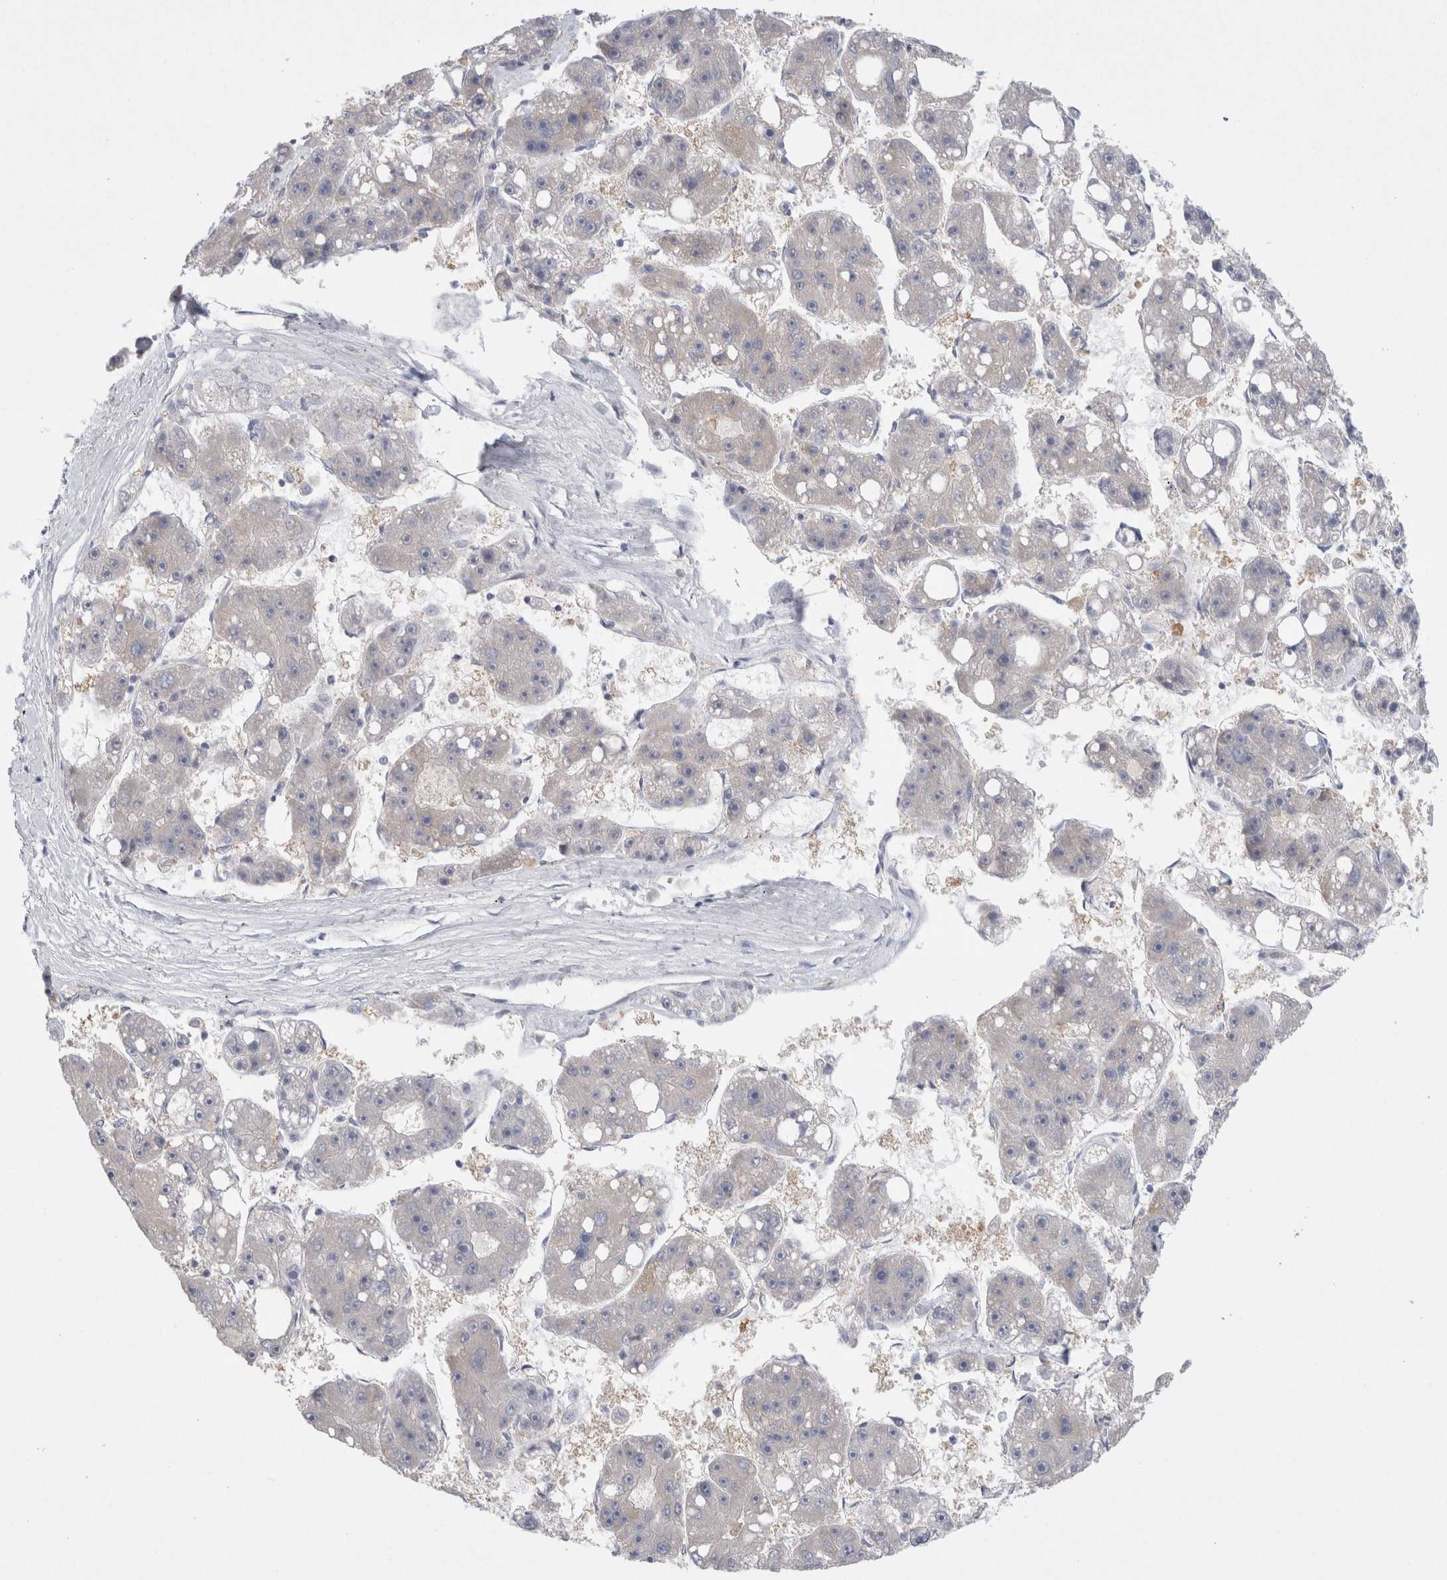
{"staining": {"intensity": "negative", "quantity": "none", "location": "none"}, "tissue": "liver cancer", "cell_type": "Tumor cells", "image_type": "cancer", "snomed": [{"axis": "morphology", "description": "Carcinoma, Hepatocellular, NOS"}, {"axis": "topography", "description": "Liver"}], "caption": "Tumor cells show no significant positivity in hepatocellular carcinoma (liver). (Immunohistochemistry, brightfield microscopy, high magnification).", "gene": "WIPF2", "patient": {"sex": "female", "age": 61}}